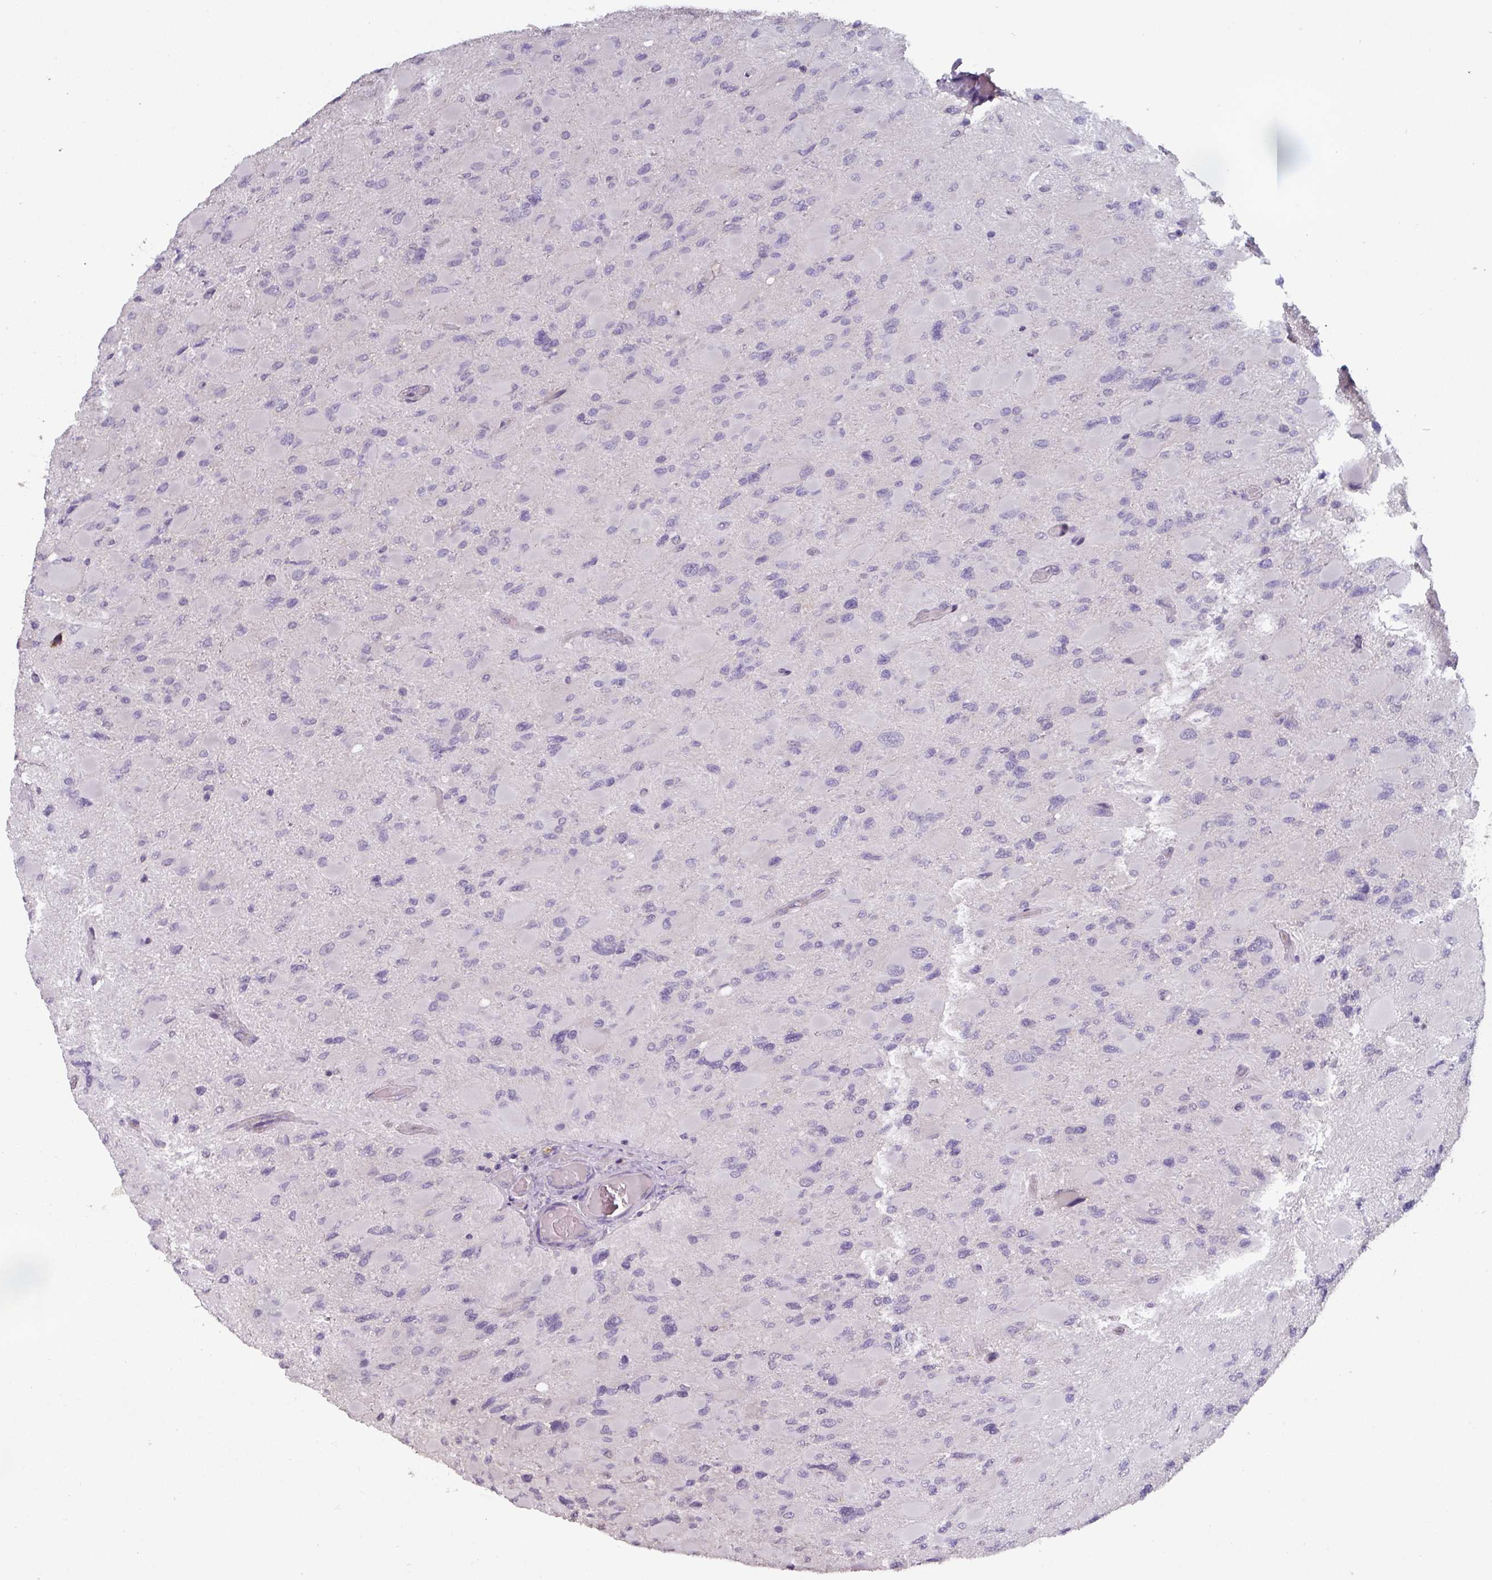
{"staining": {"intensity": "negative", "quantity": "none", "location": "none"}, "tissue": "glioma", "cell_type": "Tumor cells", "image_type": "cancer", "snomed": [{"axis": "morphology", "description": "Glioma, malignant, High grade"}, {"axis": "topography", "description": "Cerebral cortex"}], "caption": "There is no significant positivity in tumor cells of glioma. (Immunohistochemistry (ihc), brightfield microscopy, high magnification).", "gene": "PRAMEF8", "patient": {"sex": "female", "age": 36}}